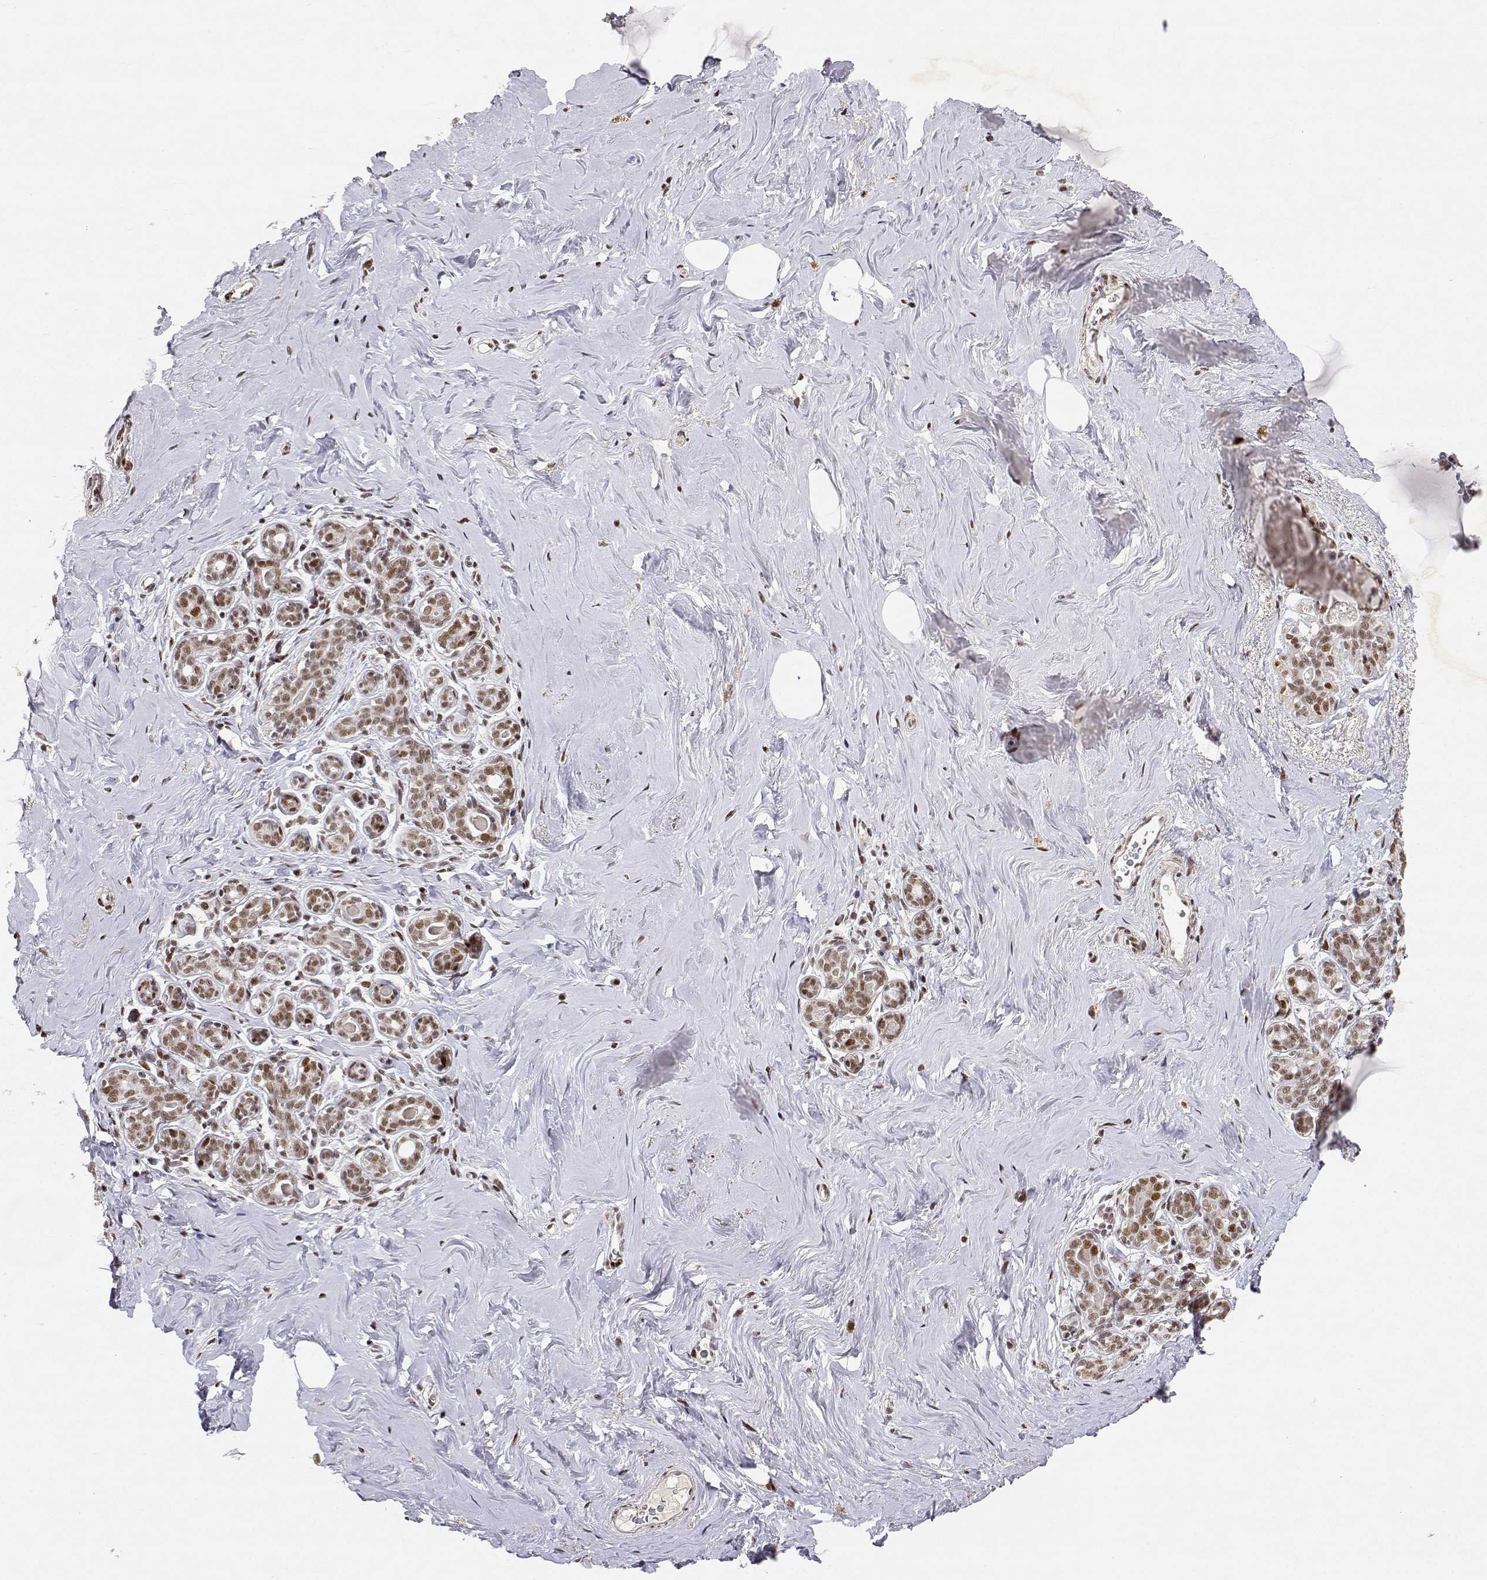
{"staining": {"intensity": "weak", "quantity": ">75%", "location": "nuclear"}, "tissue": "breast", "cell_type": "Adipocytes", "image_type": "normal", "snomed": [{"axis": "morphology", "description": "Normal tissue, NOS"}, {"axis": "topography", "description": "Skin"}, {"axis": "topography", "description": "Breast"}], "caption": "Immunohistochemical staining of normal human breast exhibits weak nuclear protein staining in approximately >75% of adipocytes. (DAB = brown stain, brightfield microscopy at high magnification).", "gene": "RSF1", "patient": {"sex": "female", "age": 43}}